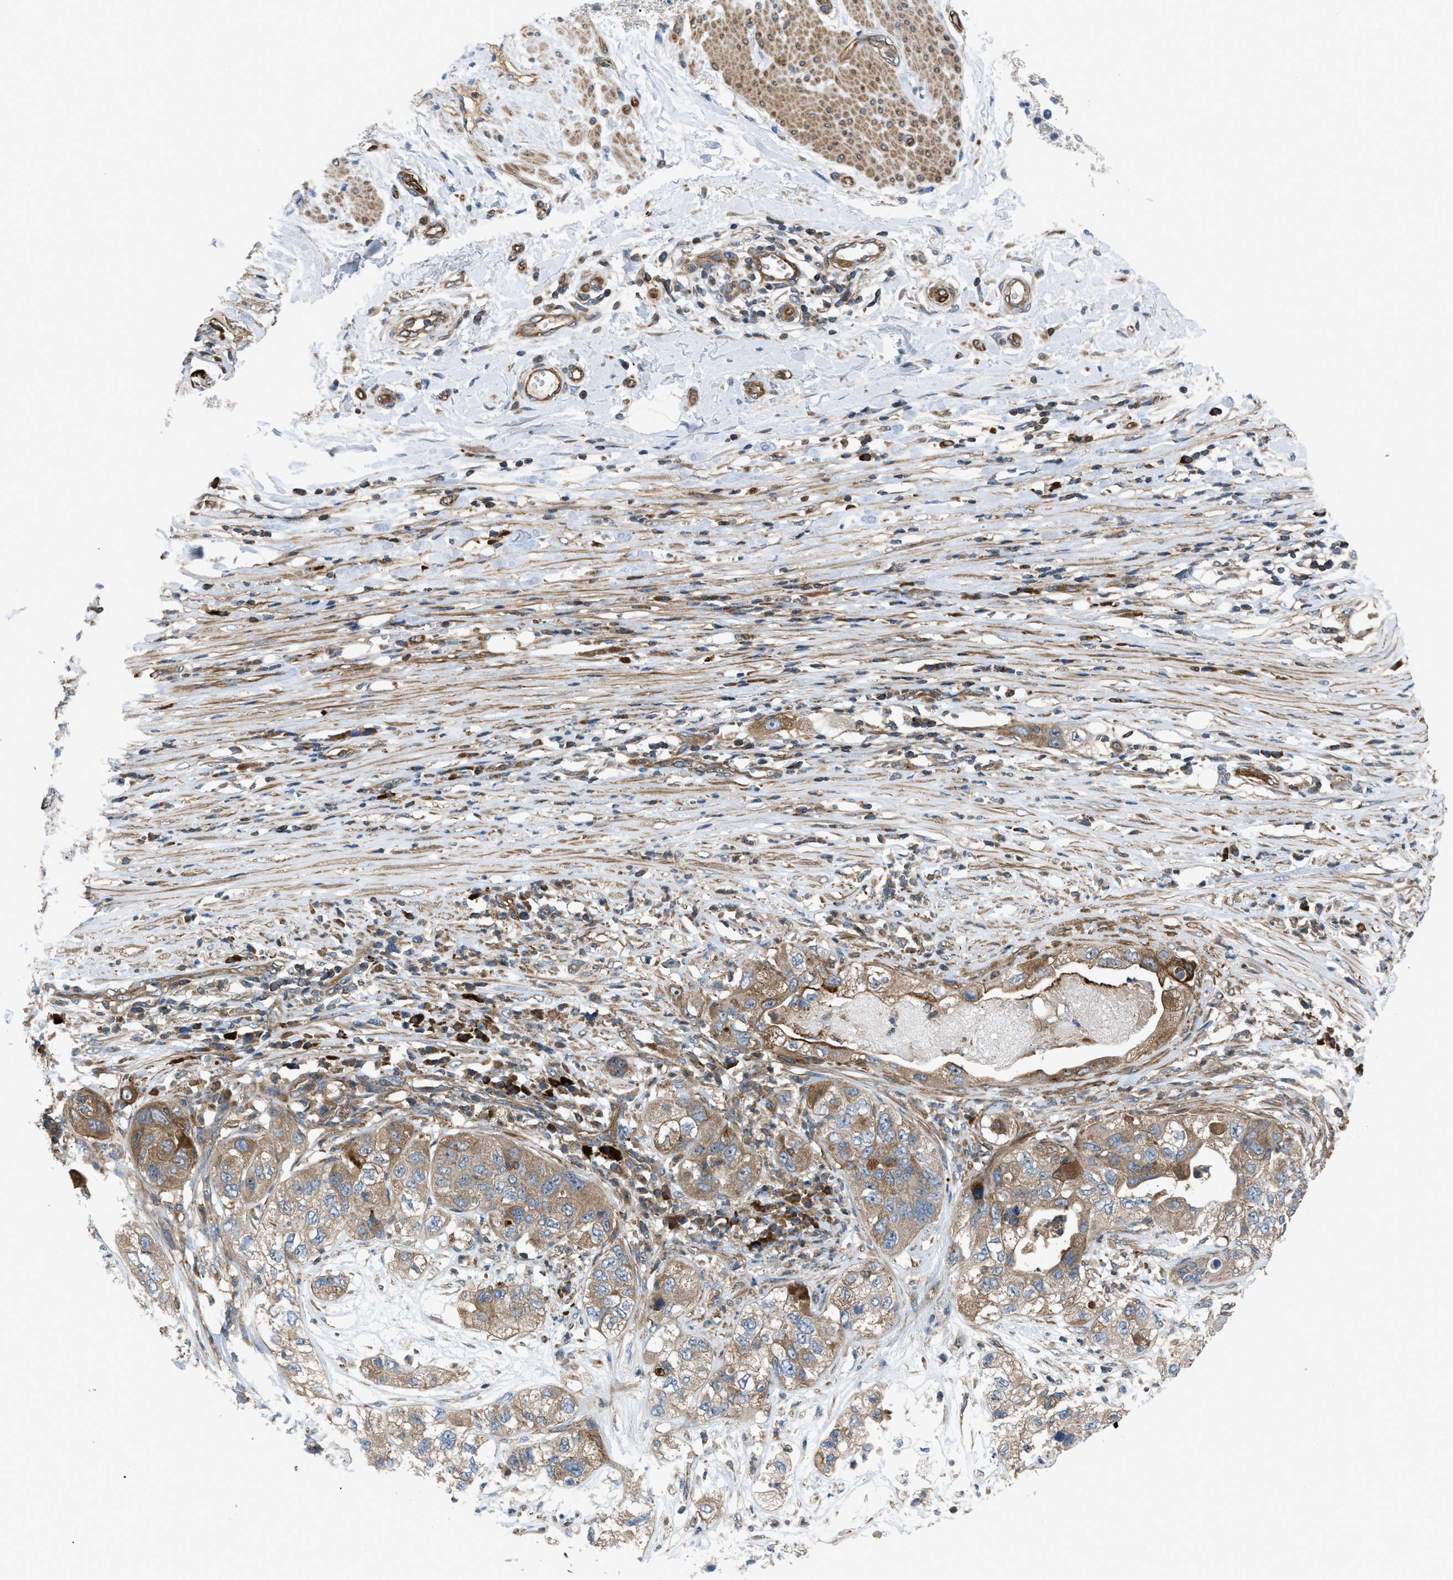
{"staining": {"intensity": "moderate", "quantity": ">75%", "location": "cytoplasmic/membranous"}, "tissue": "pancreatic cancer", "cell_type": "Tumor cells", "image_type": "cancer", "snomed": [{"axis": "morphology", "description": "Adenocarcinoma, NOS"}, {"axis": "topography", "description": "Pancreas"}], "caption": "A brown stain highlights moderate cytoplasmic/membranous expression of a protein in pancreatic cancer (adenocarcinoma) tumor cells. (DAB (3,3'-diaminobenzidine) IHC with brightfield microscopy, high magnification).", "gene": "ATP2A3", "patient": {"sex": "female", "age": 78}}